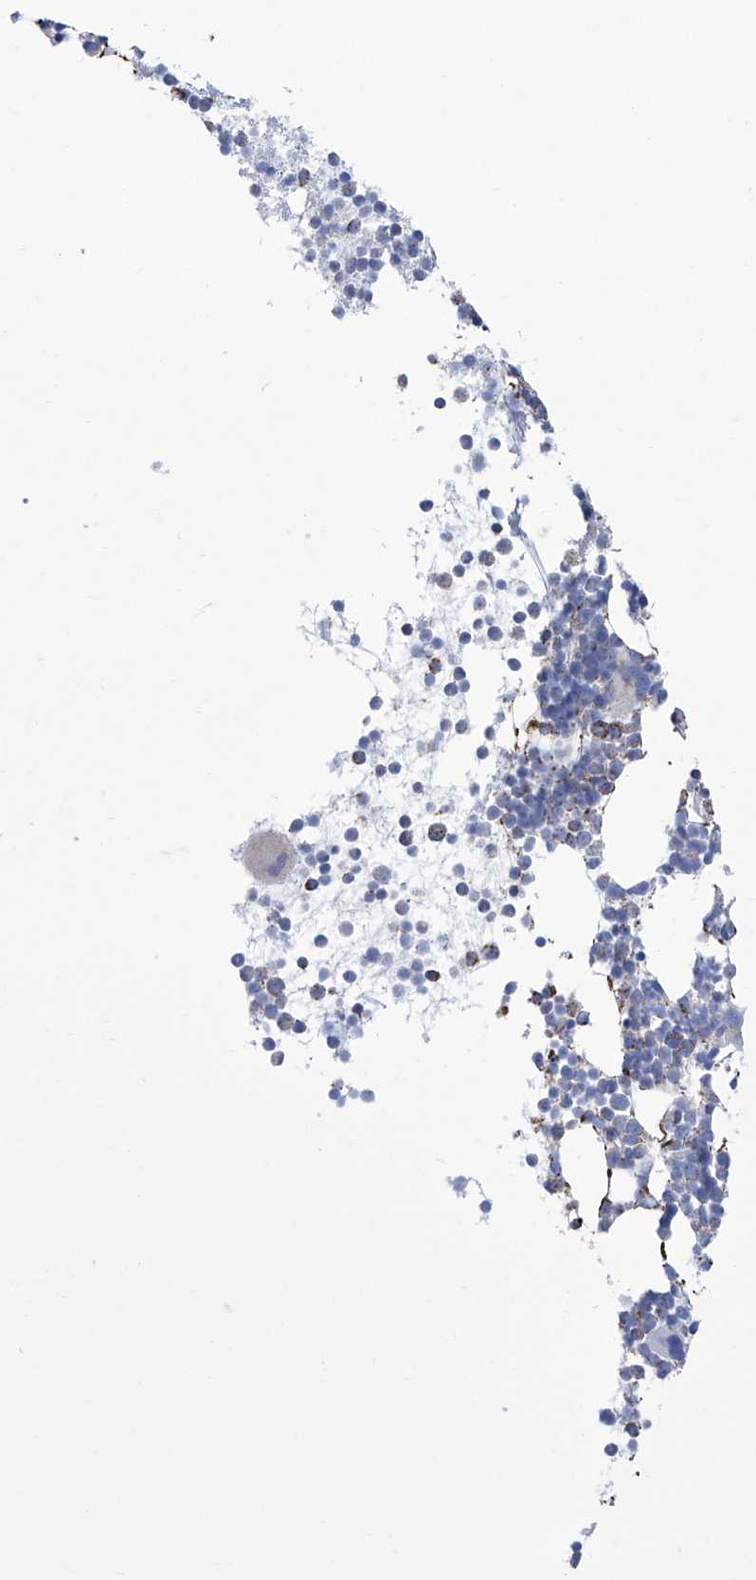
{"staining": {"intensity": "moderate", "quantity": "<25%", "location": "cytoplasmic/membranous"}, "tissue": "bone marrow", "cell_type": "Hematopoietic cells", "image_type": "normal", "snomed": [{"axis": "morphology", "description": "Normal tissue, NOS"}, {"axis": "topography", "description": "Bone marrow"}], "caption": "Immunohistochemistry histopathology image of unremarkable human bone marrow stained for a protein (brown), which displays low levels of moderate cytoplasmic/membranous expression in about <25% of hematopoietic cells.", "gene": "ALDH6A1", "patient": {"sex": "female", "age": 57}}